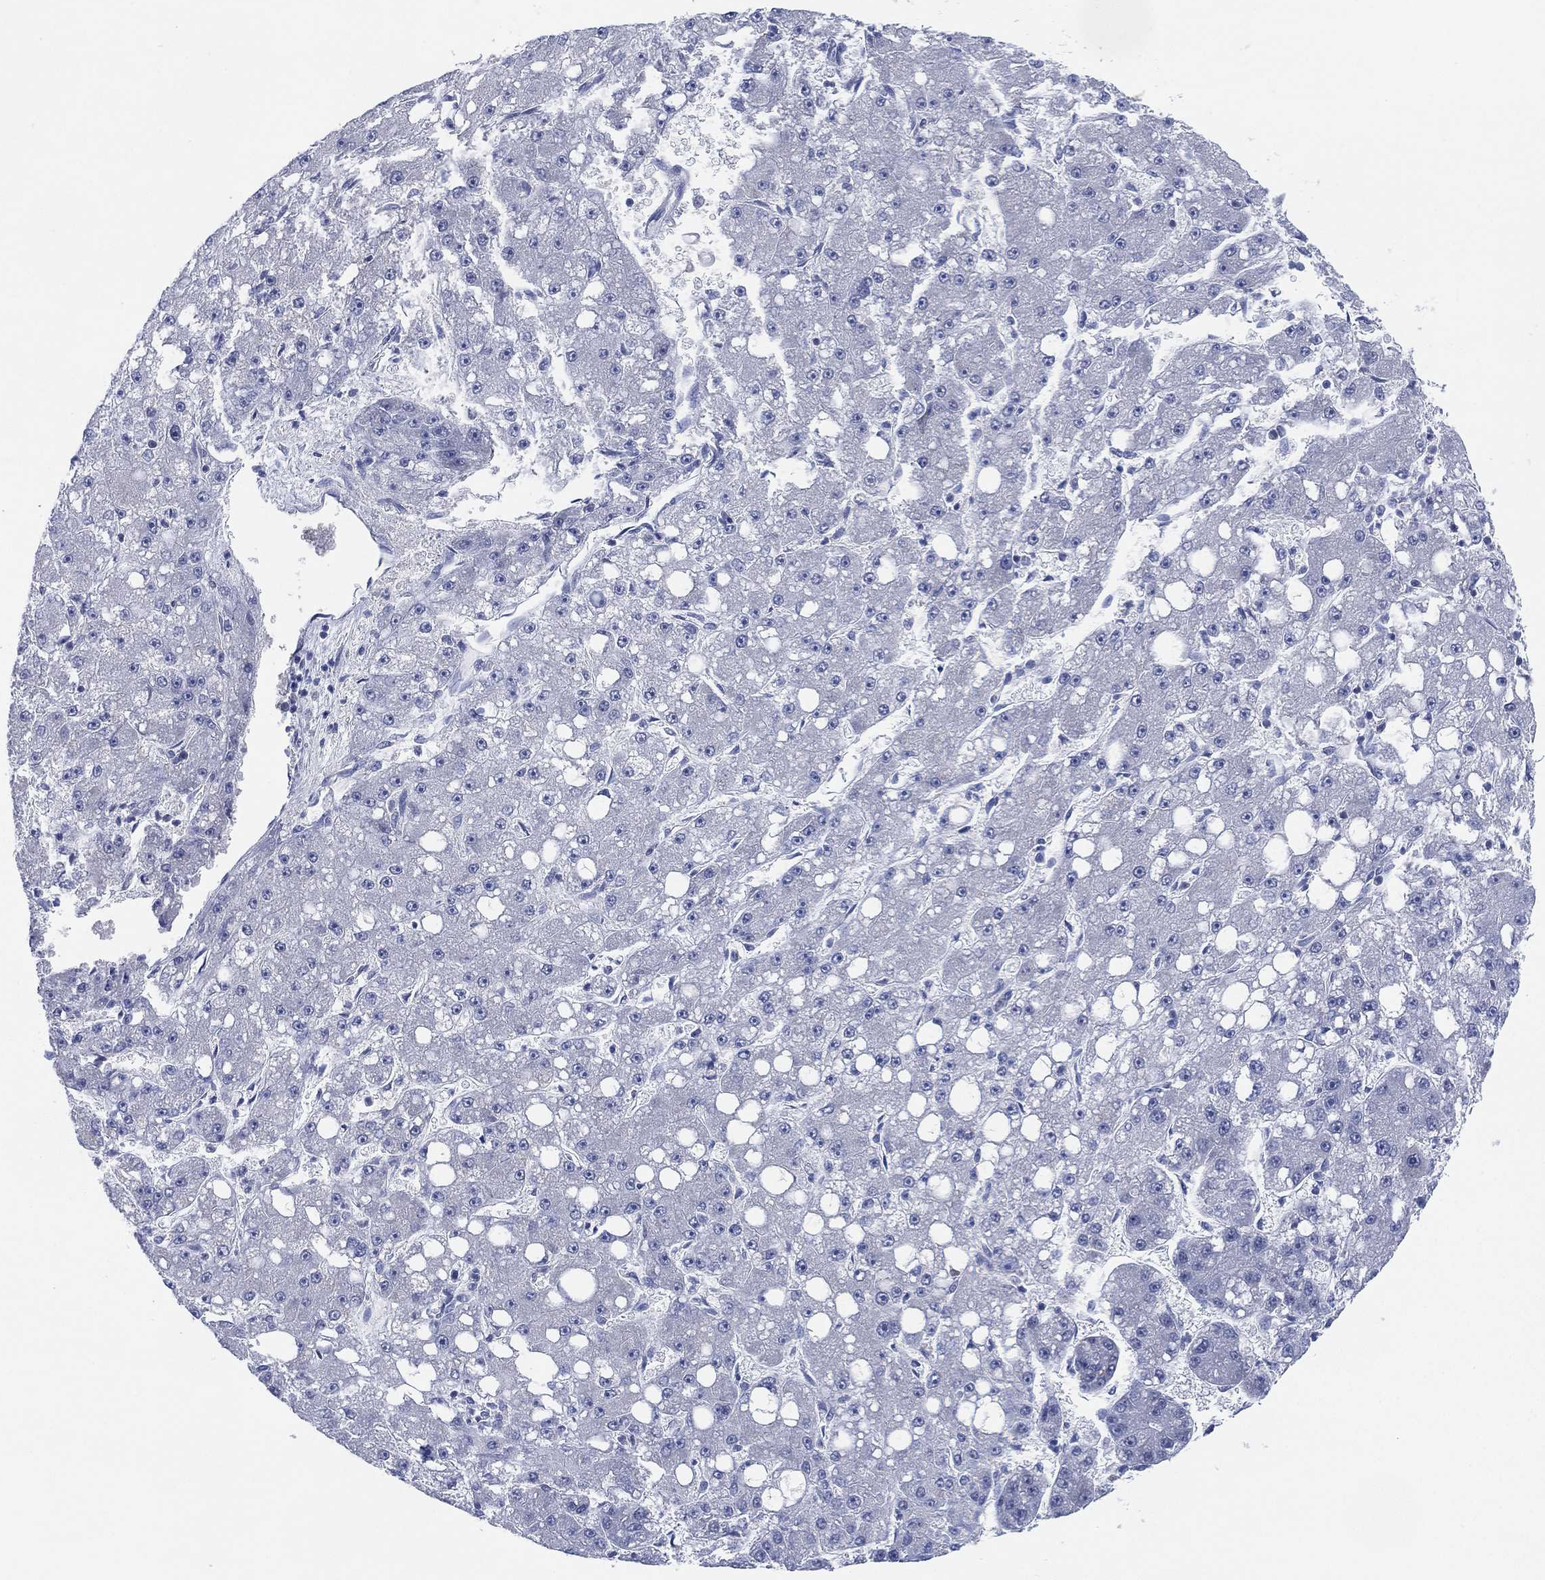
{"staining": {"intensity": "negative", "quantity": "none", "location": "none"}, "tissue": "liver cancer", "cell_type": "Tumor cells", "image_type": "cancer", "snomed": [{"axis": "morphology", "description": "Carcinoma, Hepatocellular, NOS"}, {"axis": "topography", "description": "Liver"}], "caption": "Liver hepatocellular carcinoma stained for a protein using immunohistochemistry demonstrates no positivity tumor cells.", "gene": "ADAD2", "patient": {"sex": "male", "age": 67}}